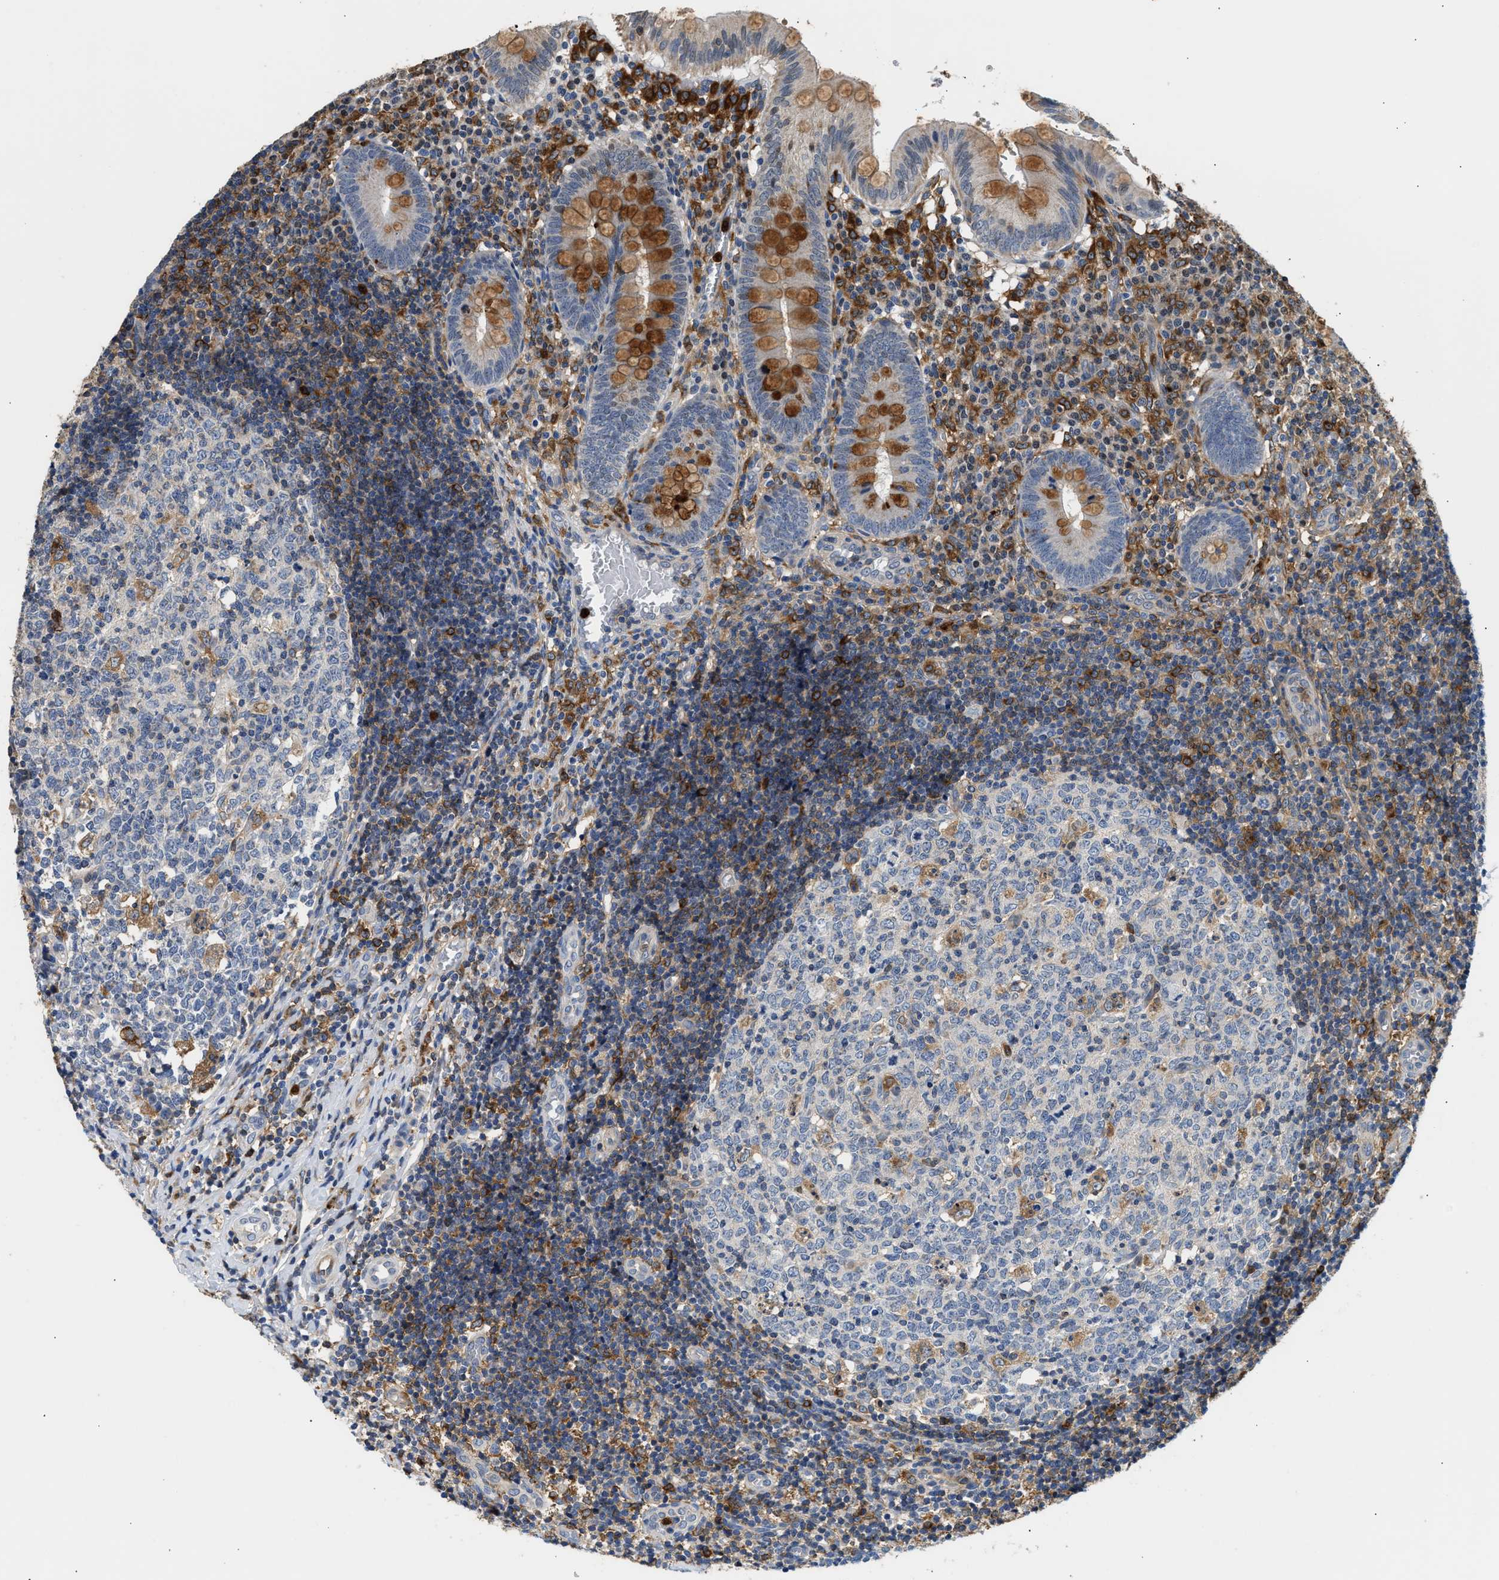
{"staining": {"intensity": "strong", "quantity": "25%-75%", "location": "cytoplasmic/membranous"}, "tissue": "appendix", "cell_type": "Glandular cells", "image_type": "normal", "snomed": [{"axis": "morphology", "description": "Normal tissue, NOS"}, {"axis": "topography", "description": "Appendix"}], "caption": "This is a photomicrograph of IHC staining of benign appendix, which shows strong expression in the cytoplasmic/membranous of glandular cells.", "gene": "RAB31", "patient": {"sex": "male", "age": 8}}